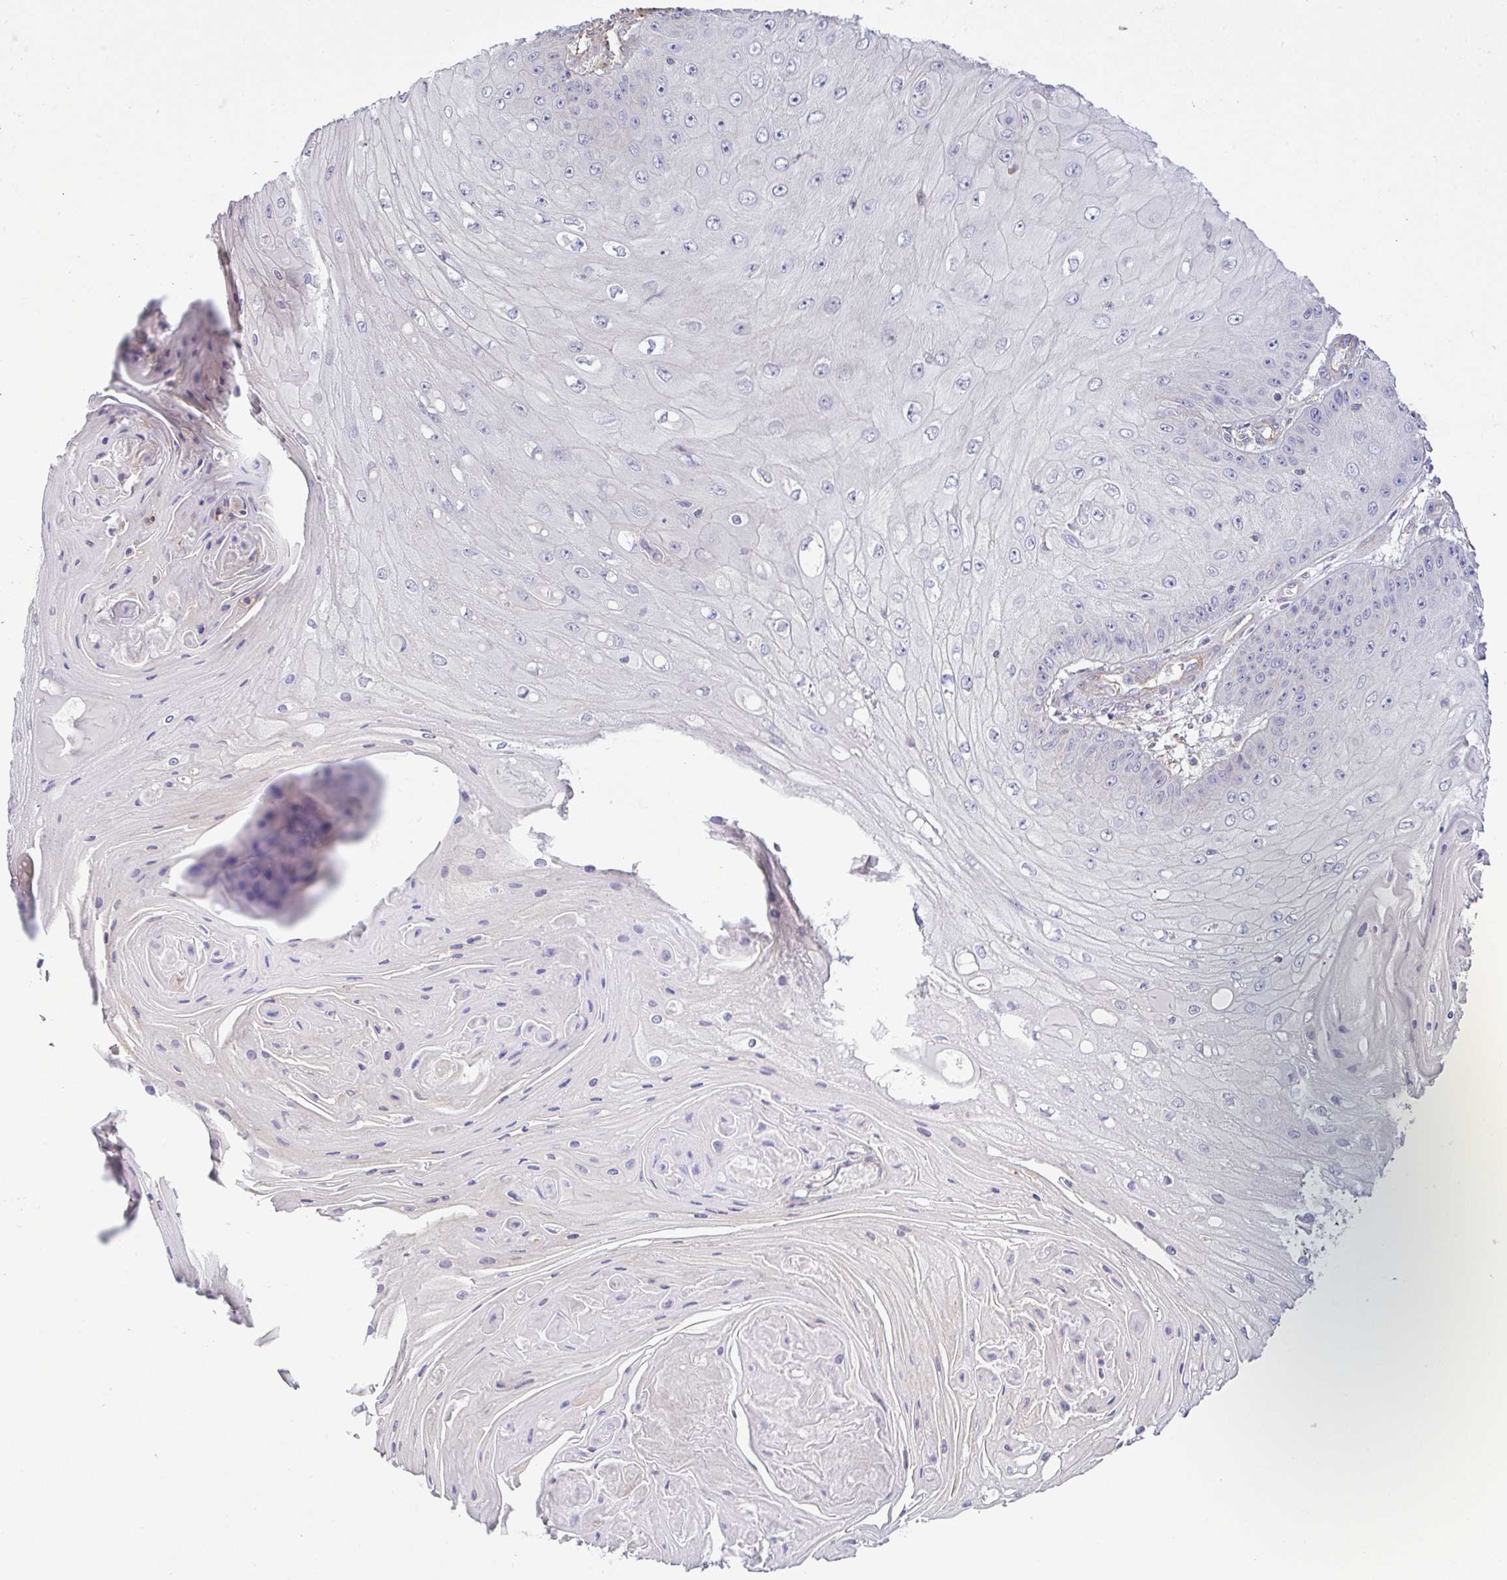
{"staining": {"intensity": "negative", "quantity": "none", "location": "none"}, "tissue": "skin cancer", "cell_type": "Tumor cells", "image_type": "cancer", "snomed": [{"axis": "morphology", "description": "Squamous cell carcinoma, NOS"}, {"axis": "topography", "description": "Skin"}], "caption": "Immunohistochemical staining of human skin cancer (squamous cell carcinoma) shows no significant expression in tumor cells. (Brightfield microscopy of DAB IHC at high magnification).", "gene": "PLCD4", "patient": {"sex": "male", "age": 70}}